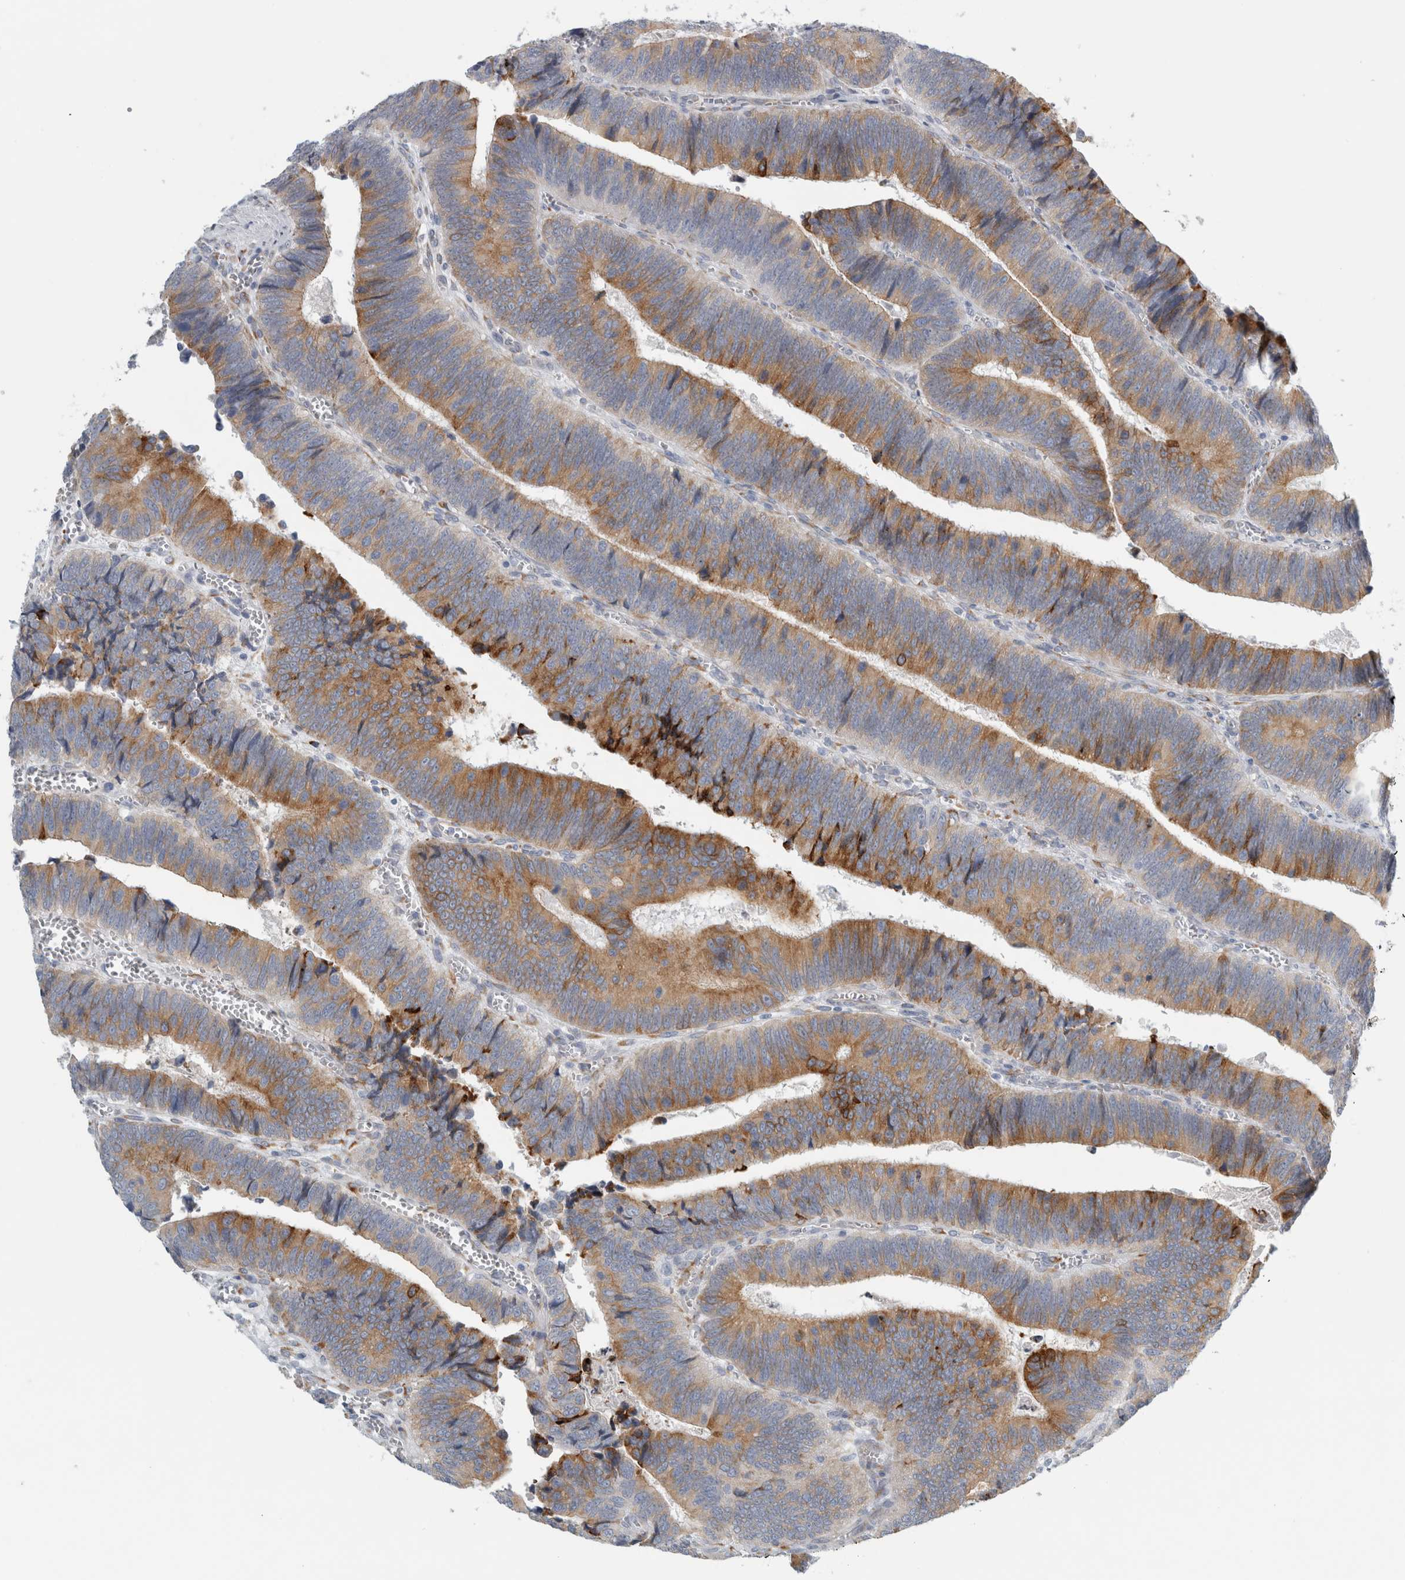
{"staining": {"intensity": "moderate", "quantity": ">75%", "location": "cytoplasmic/membranous"}, "tissue": "colorectal cancer", "cell_type": "Tumor cells", "image_type": "cancer", "snomed": [{"axis": "morphology", "description": "Inflammation, NOS"}, {"axis": "morphology", "description": "Adenocarcinoma, NOS"}, {"axis": "topography", "description": "Colon"}], "caption": "Immunohistochemical staining of colorectal cancer shows medium levels of moderate cytoplasmic/membranous expression in approximately >75% of tumor cells. The staining was performed using DAB (3,3'-diaminobenzidine), with brown indicating positive protein expression. Nuclei are stained blue with hematoxylin.", "gene": "B3GNT3", "patient": {"sex": "male", "age": 72}}